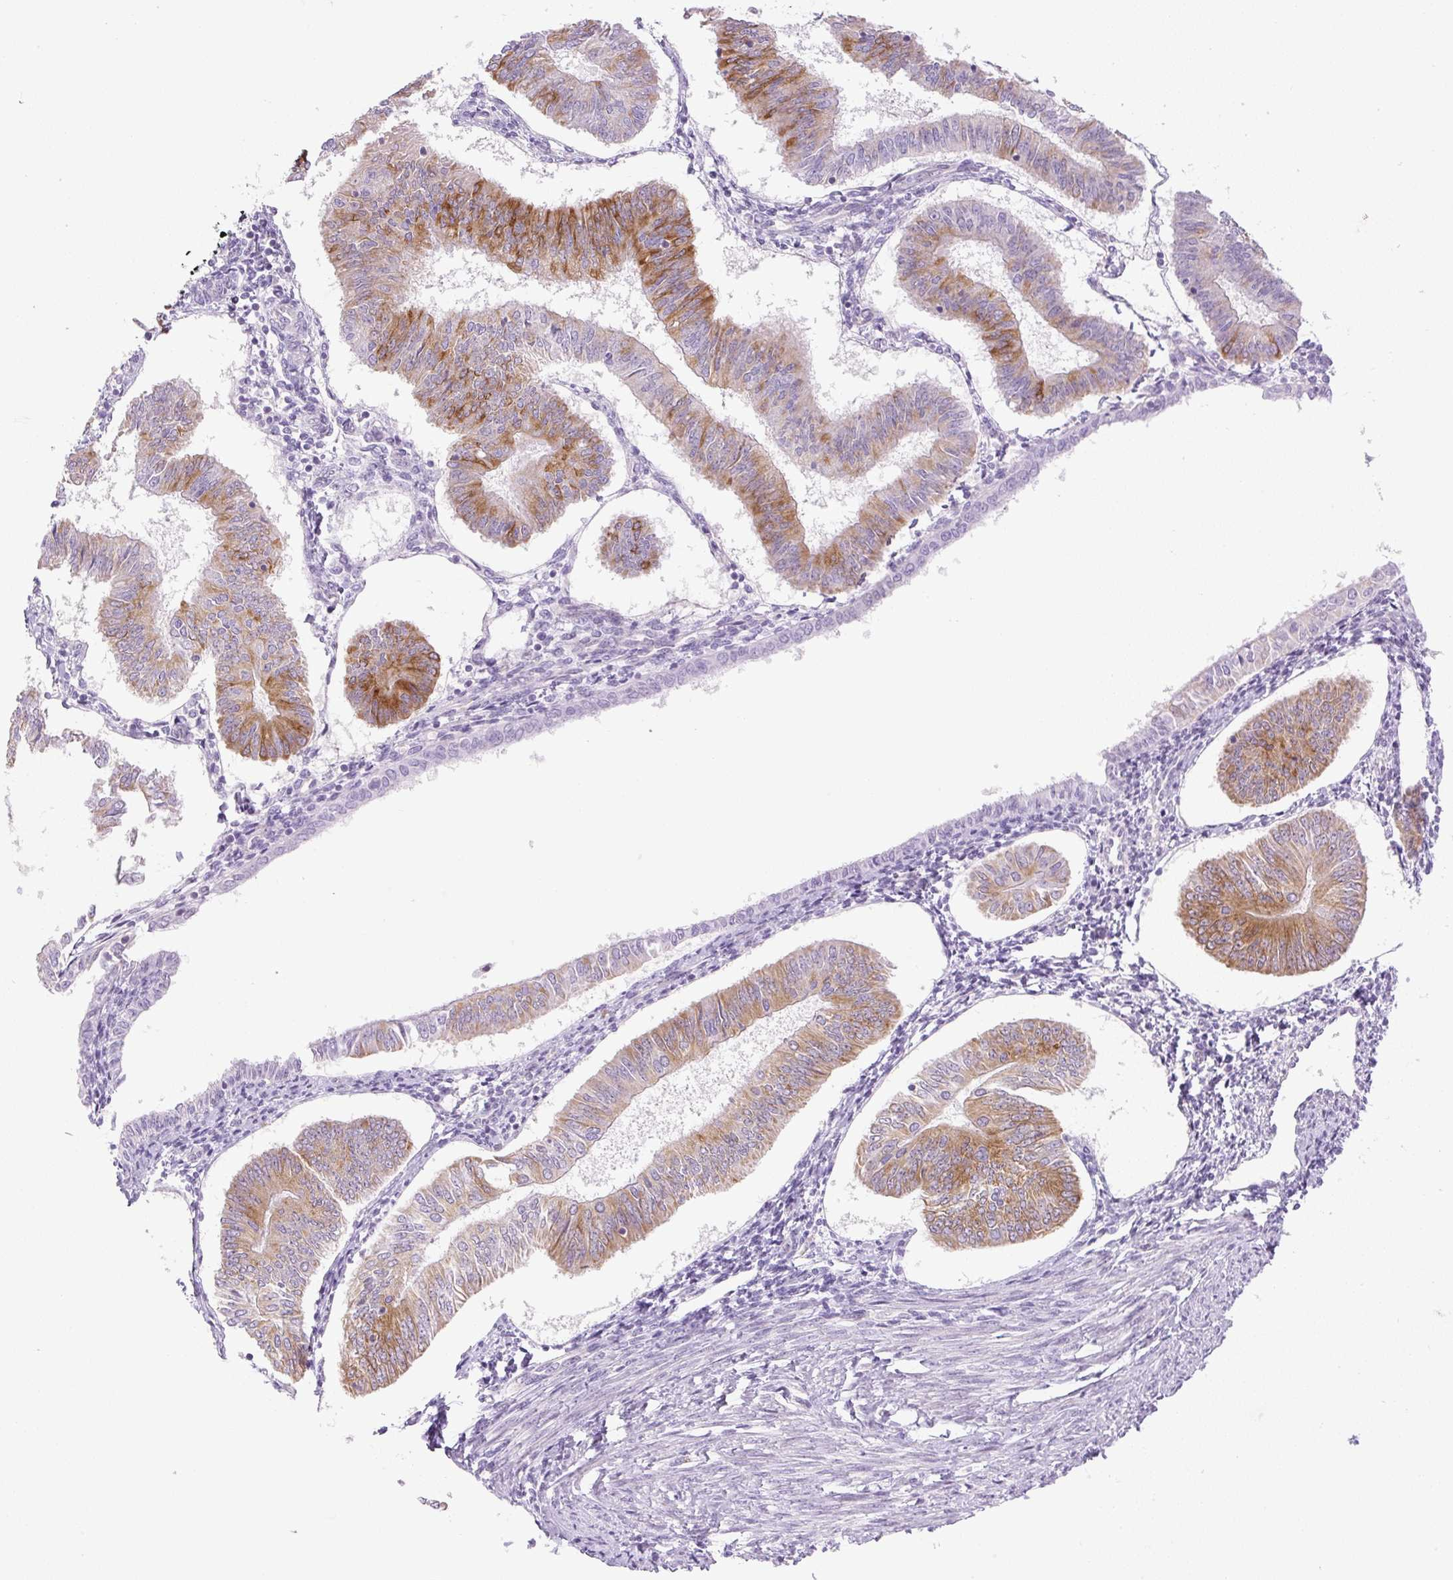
{"staining": {"intensity": "strong", "quantity": "25%-75%", "location": "cytoplasmic/membranous"}, "tissue": "endometrial cancer", "cell_type": "Tumor cells", "image_type": "cancer", "snomed": [{"axis": "morphology", "description": "Adenocarcinoma, NOS"}, {"axis": "topography", "description": "Endometrium"}], "caption": "Human endometrial adenocarcinoma stained for a protein (brown) displays strong cytoplasmic/membranous positive staining in approximately 25%-75% of tumor cells.", "gene": "MIA2", "patient": {"sex": "female", "age": 58}}